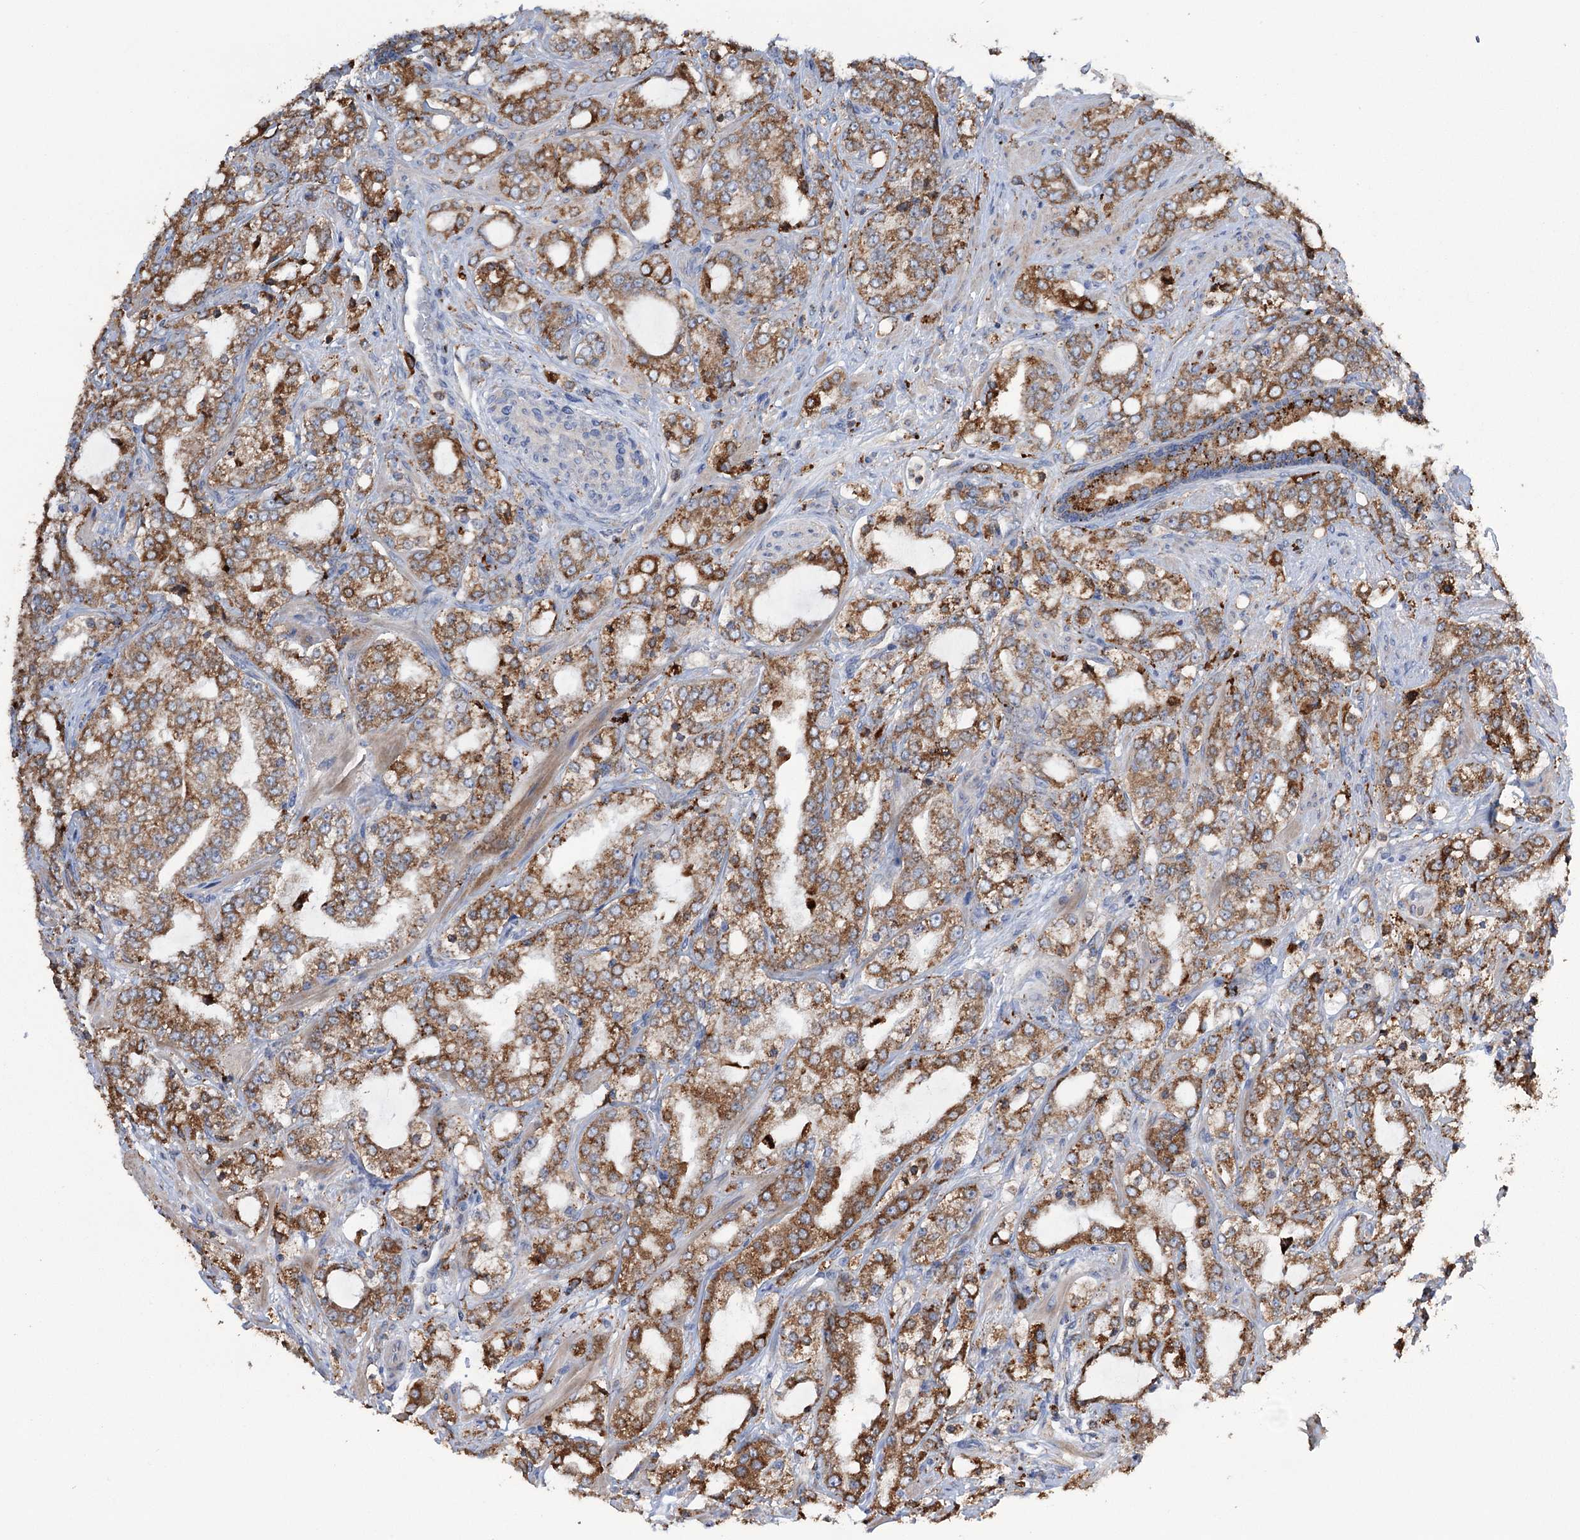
{"staining": {"intensity": "strong", "quantity": ">75%", "location": "cytoplasmic/membranous"}, "tissue": "prostate cancer", "cell_type": "Tumor cells", "image_type": "cancer", "snomed": [{"axis": "morphology", "description": "Adenocarcinoma, High grade"}, {"axis": "topography", "description": "Prostate"}], "caption": "Immunohistochemical staining of human prostate cancer (high-grade adenocarcinoma) shows strong cytoplasmic/membranous protein positivity in about >75% of tumor cells.", "gene": "TRIM71", "patient": {"sex": "male", "age": 64}}